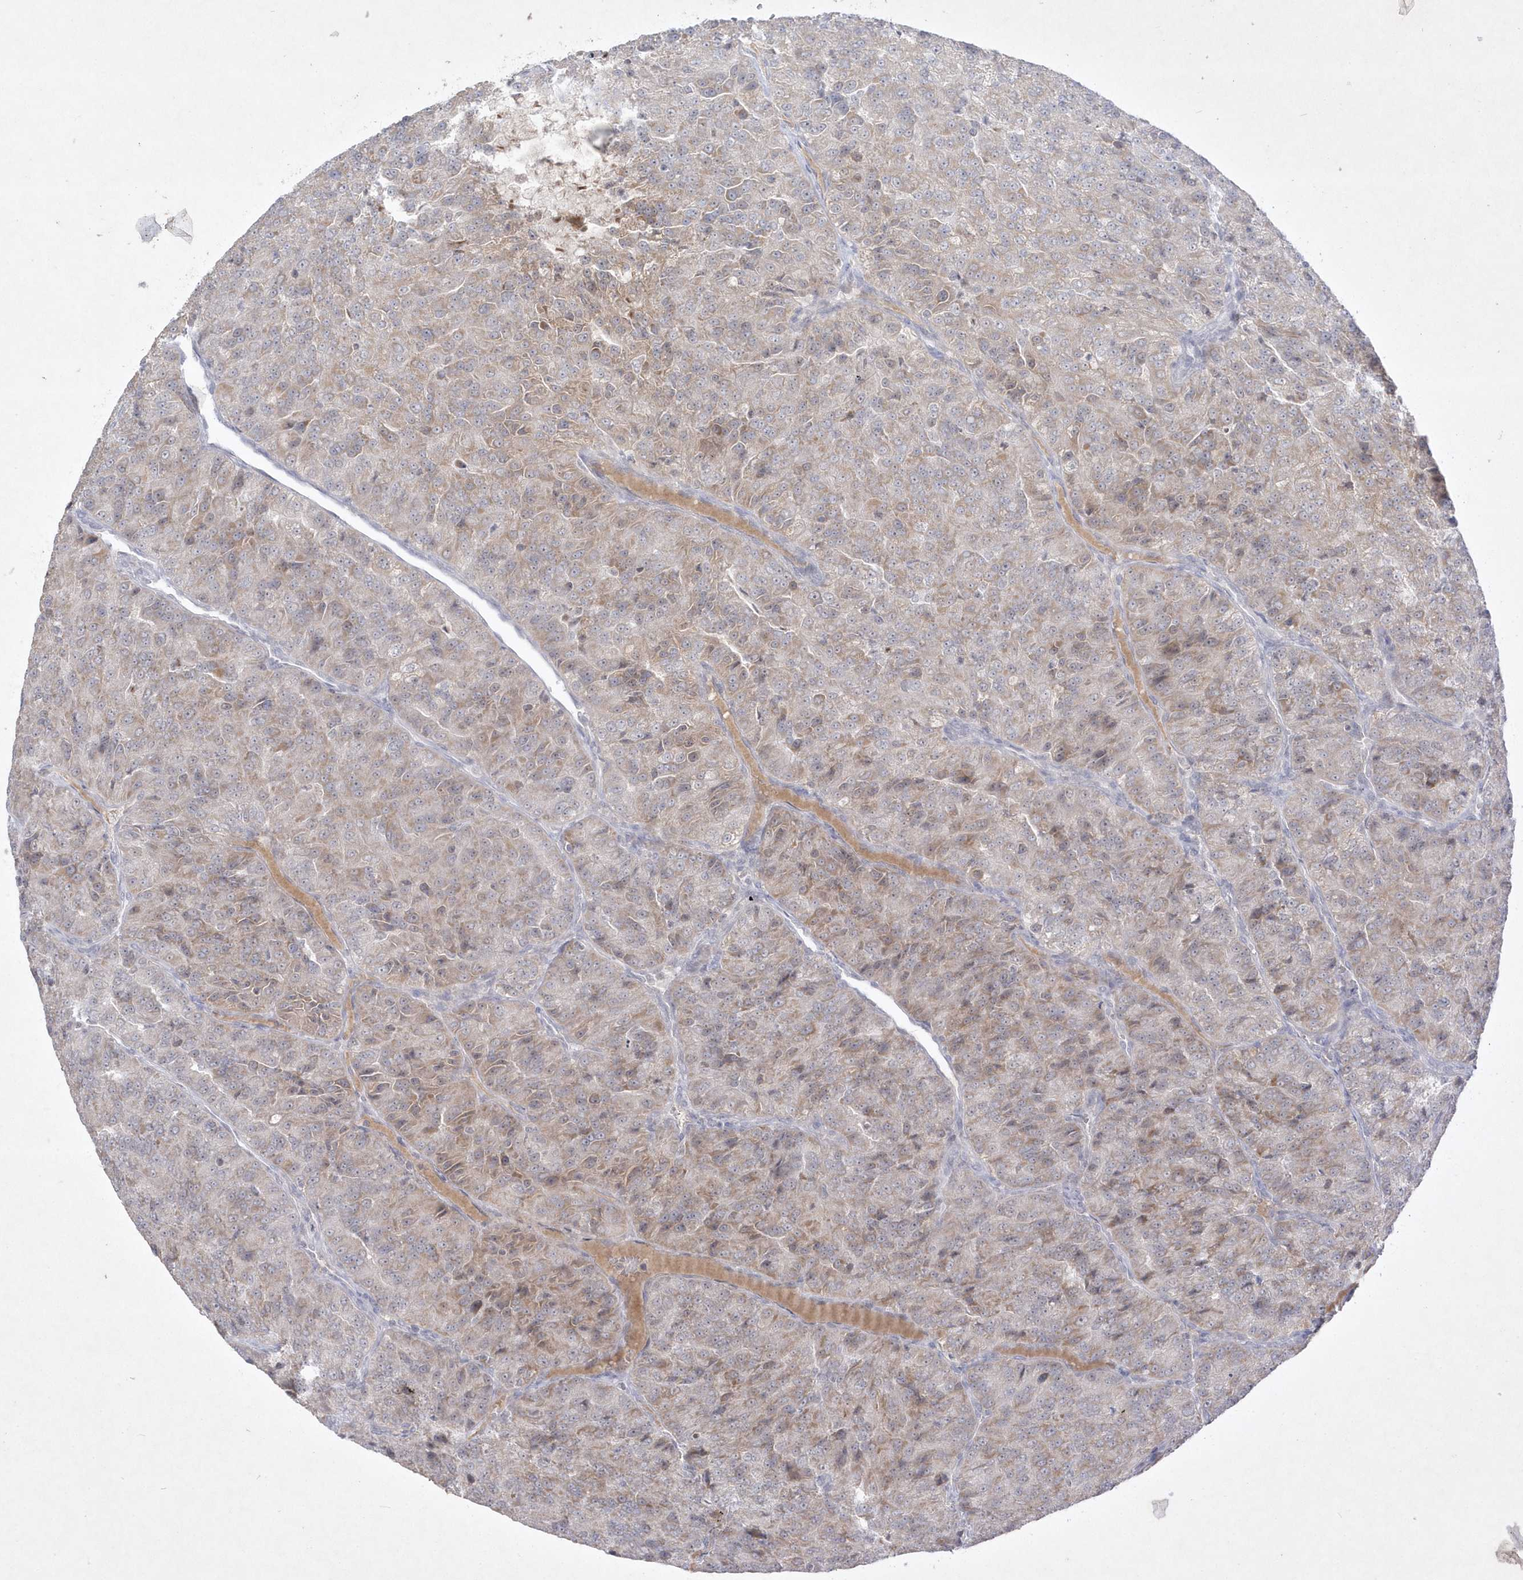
{"staining": {"intensity": "weak", "quantity": "25%-75%", "location": "cytoplasmic/membranous"}, "tissue": "renal cancer", "cell_type": "Tumor cells", "image_type": "cancer", "snomed": [{"axis": "morphology", "description": "Adenocarcinoma, NOS"}, {"axis": "topography", "description": "Kidney"}], "caption": "IHC of renal cancer (adenocarcinoma) shows low levels of weak cytoplasmic/membranous staining in approximately 25%-75% of tumor cells.", "gene": "CPSF3", "patient": {"sex": "female", "age": 63}}